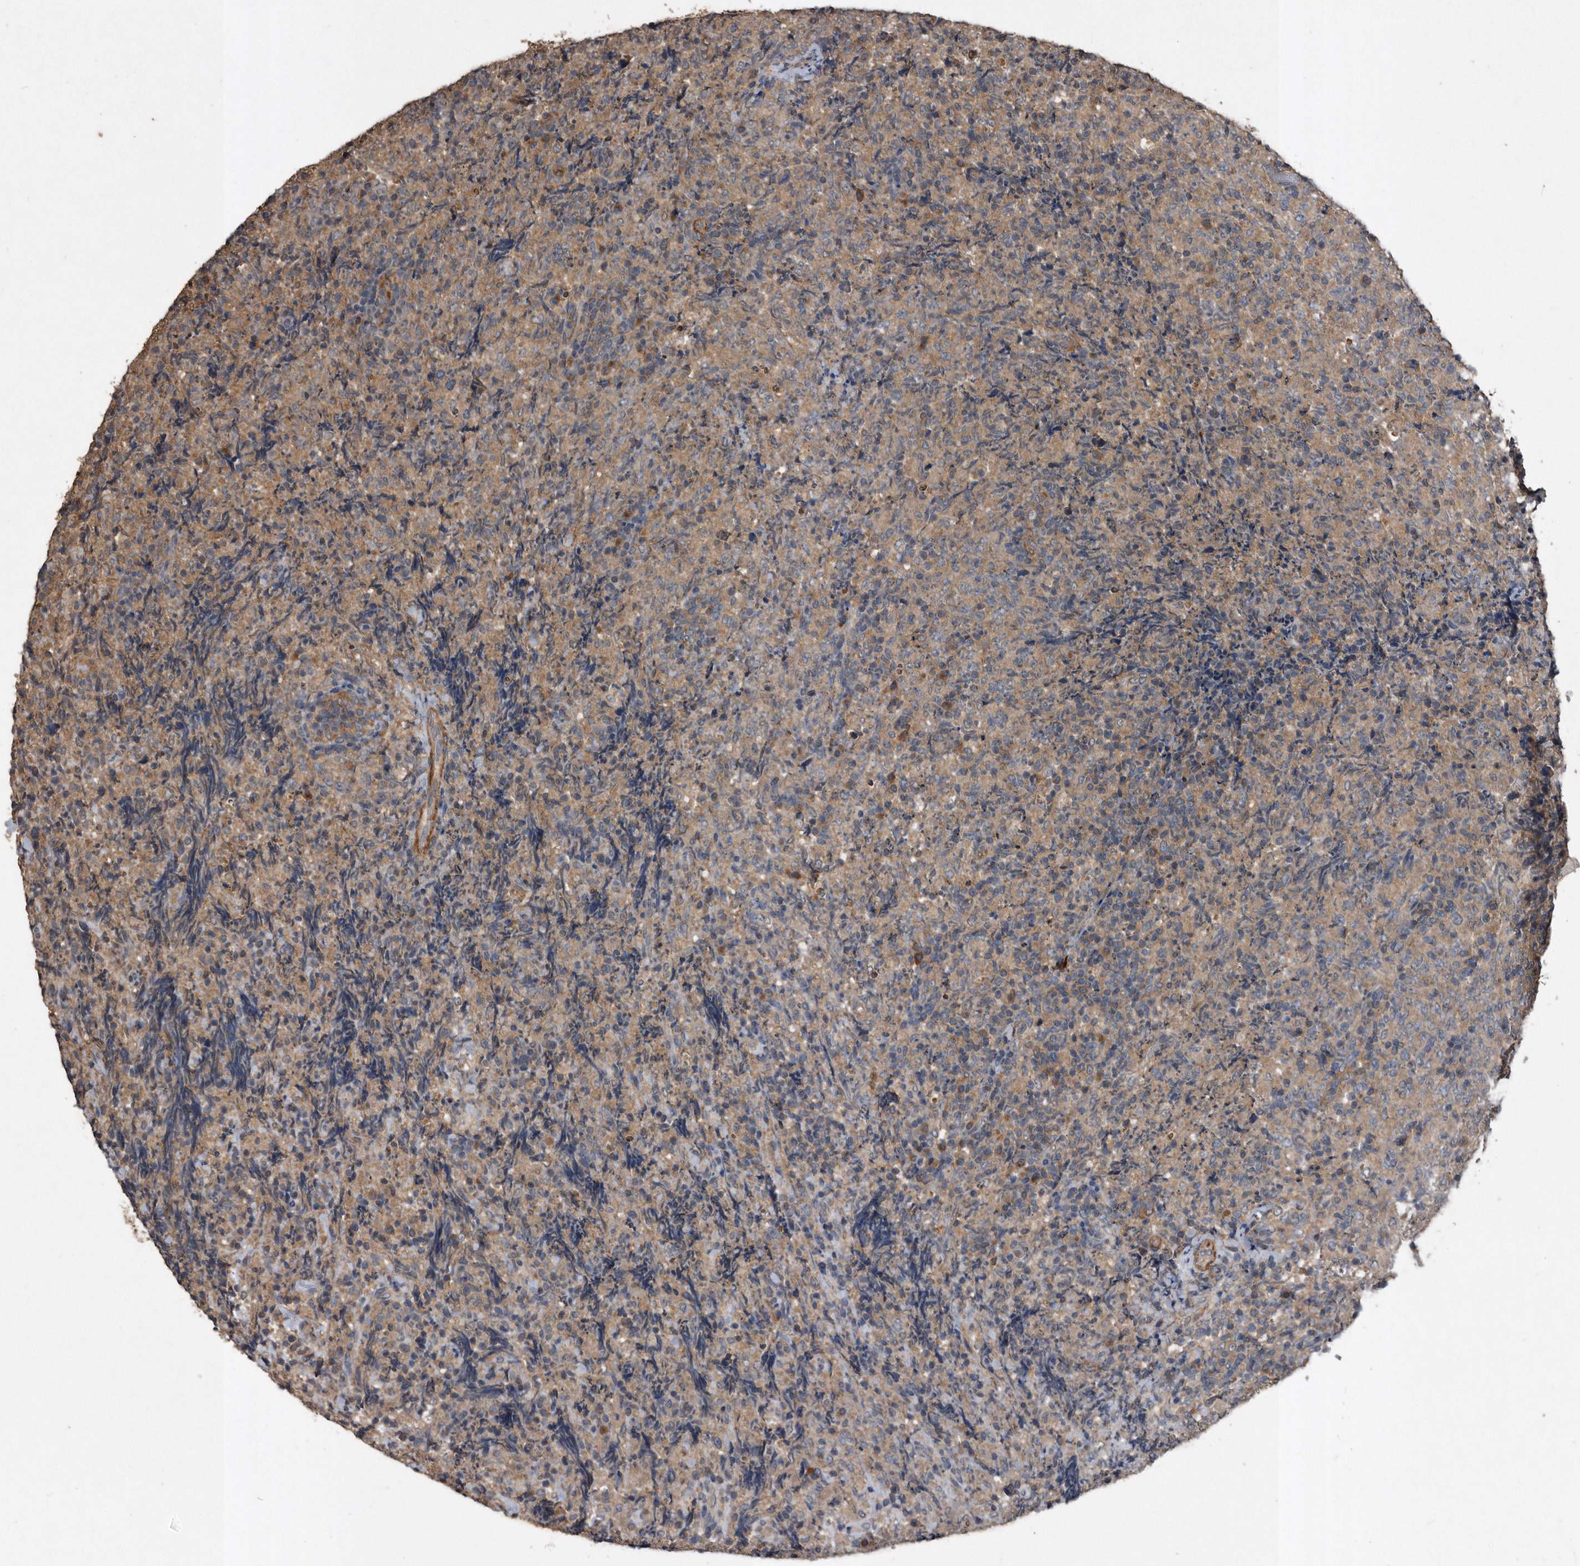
{"staining": {"intensity": "weak", "quantity": "25%-75%", "location": "cytoplasmic/membranous"}, "tissue": "lymphoma", "cell_type": "Tumor cells", "image_type": "cancer", "snomed": [{"axis": "morphology", "description": "Malignant lymphoma, non-Hodgkin's type, High grade"}, {"axis": "topography", "description": "Tonsil"}], "caption": "Protein analysis of high-grade malignant lymphoma, non-Hodgkin's type tissue reveals weak cytoplasmic/membranous staining in approximately 25%-75% of tumor cells.", "gene": "NRBP1", "patient": {"sex": "female", "age": 36}}